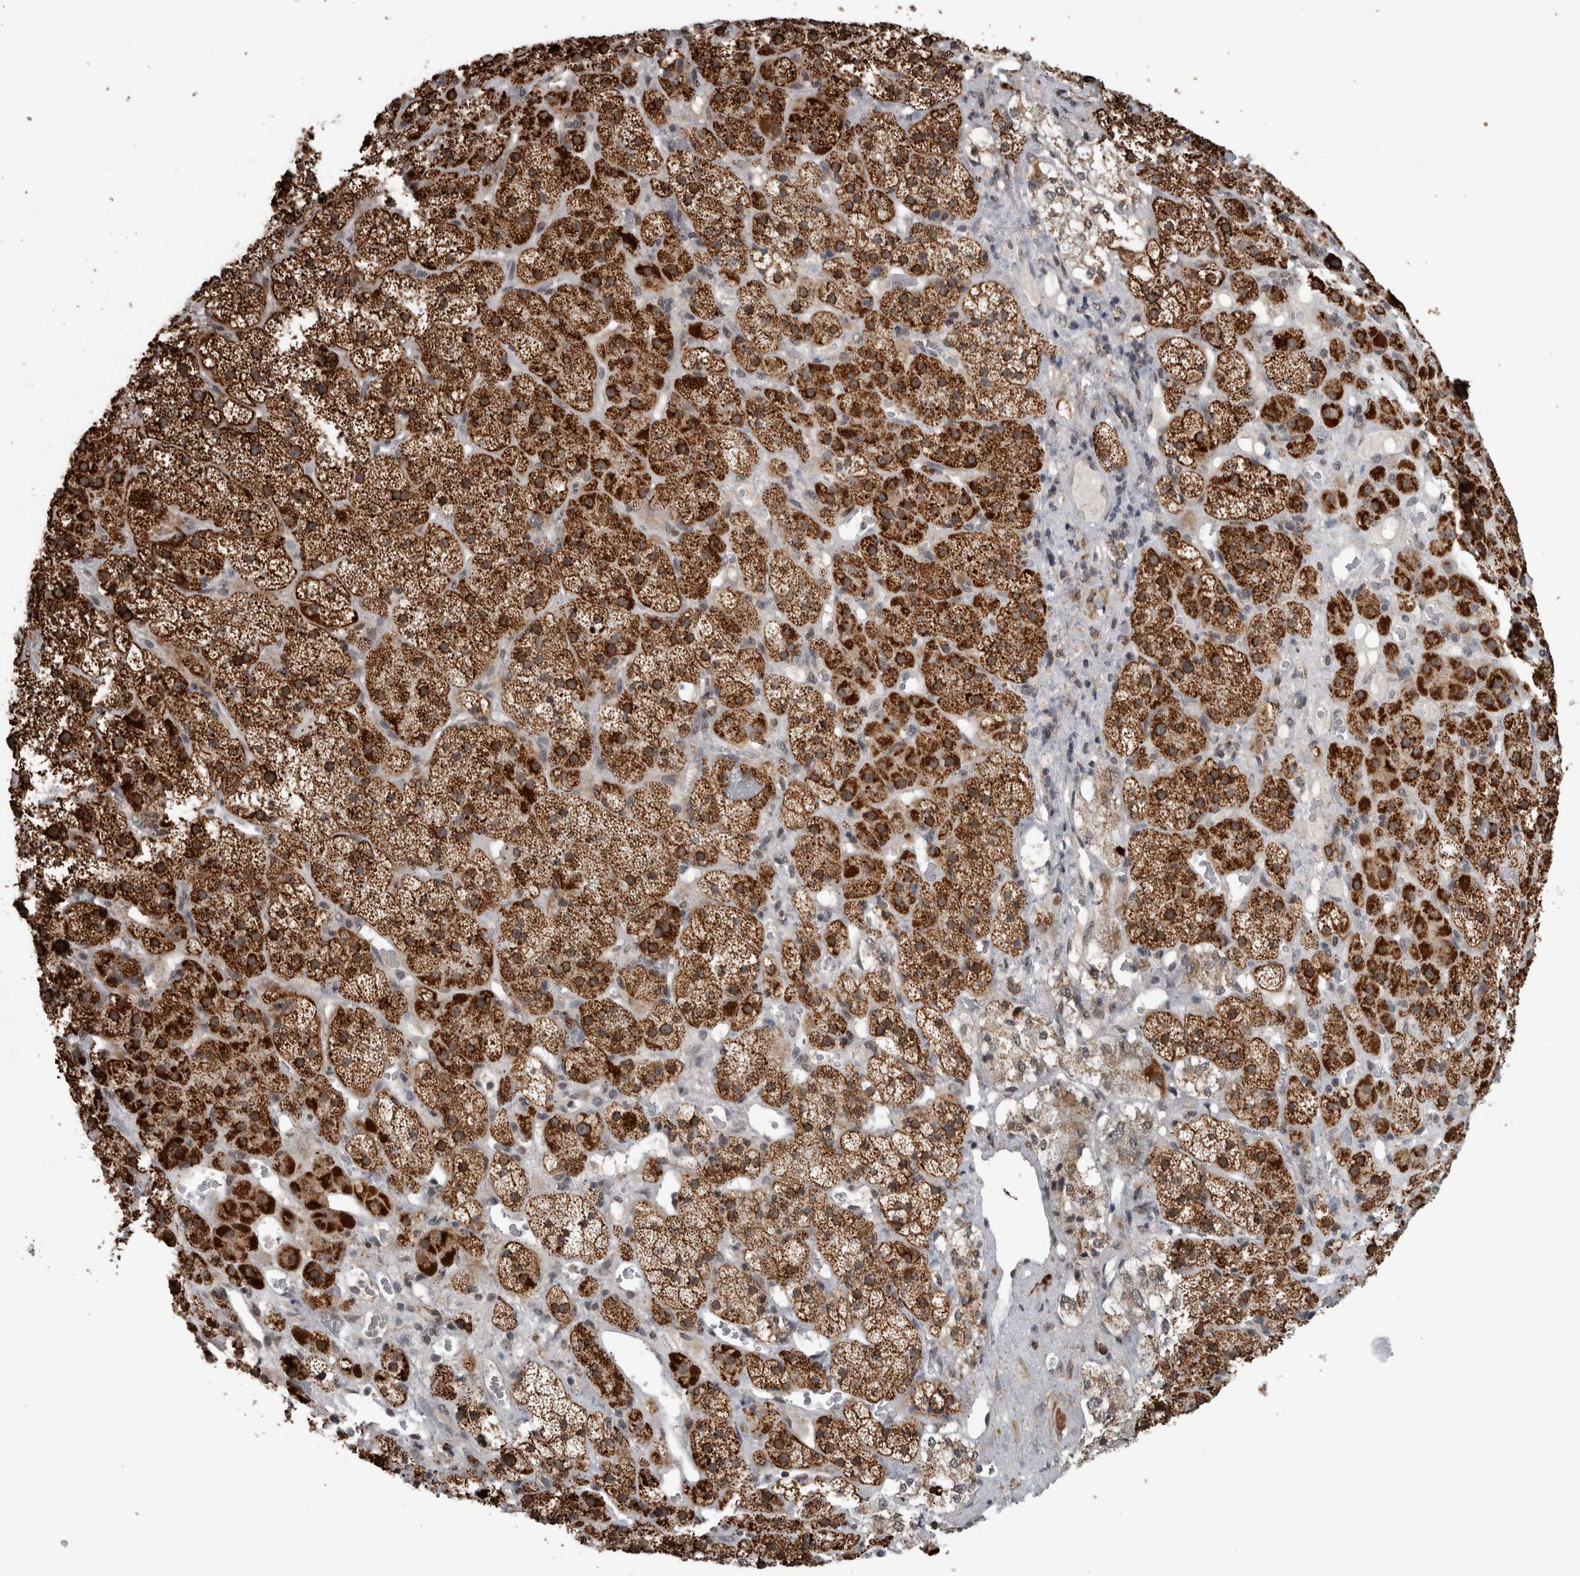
{"staining": {"intensity": "strong", "quantity": ">75%", "location": "cytoplasmic/membranous"}, "tissue": "adrenal gland", "cell_type": "Glandular cells", "image_type": "normal", "snomed": [{"axis": "morphology", "description": "Normal tissue, NOS"}, {"axis": "topography", "description": "Adrenal gland"}], "caption": "Unremarkable adrenal gland was stained to show a protein in brown. There is high levels of strong cytoplasmic/membranous staining in approximately >75% of glandular cells. (IHC, brightfield microscopy, high magnification).", "gene": "OR2K2", "patient": {"sex": "male", "age": 57}}